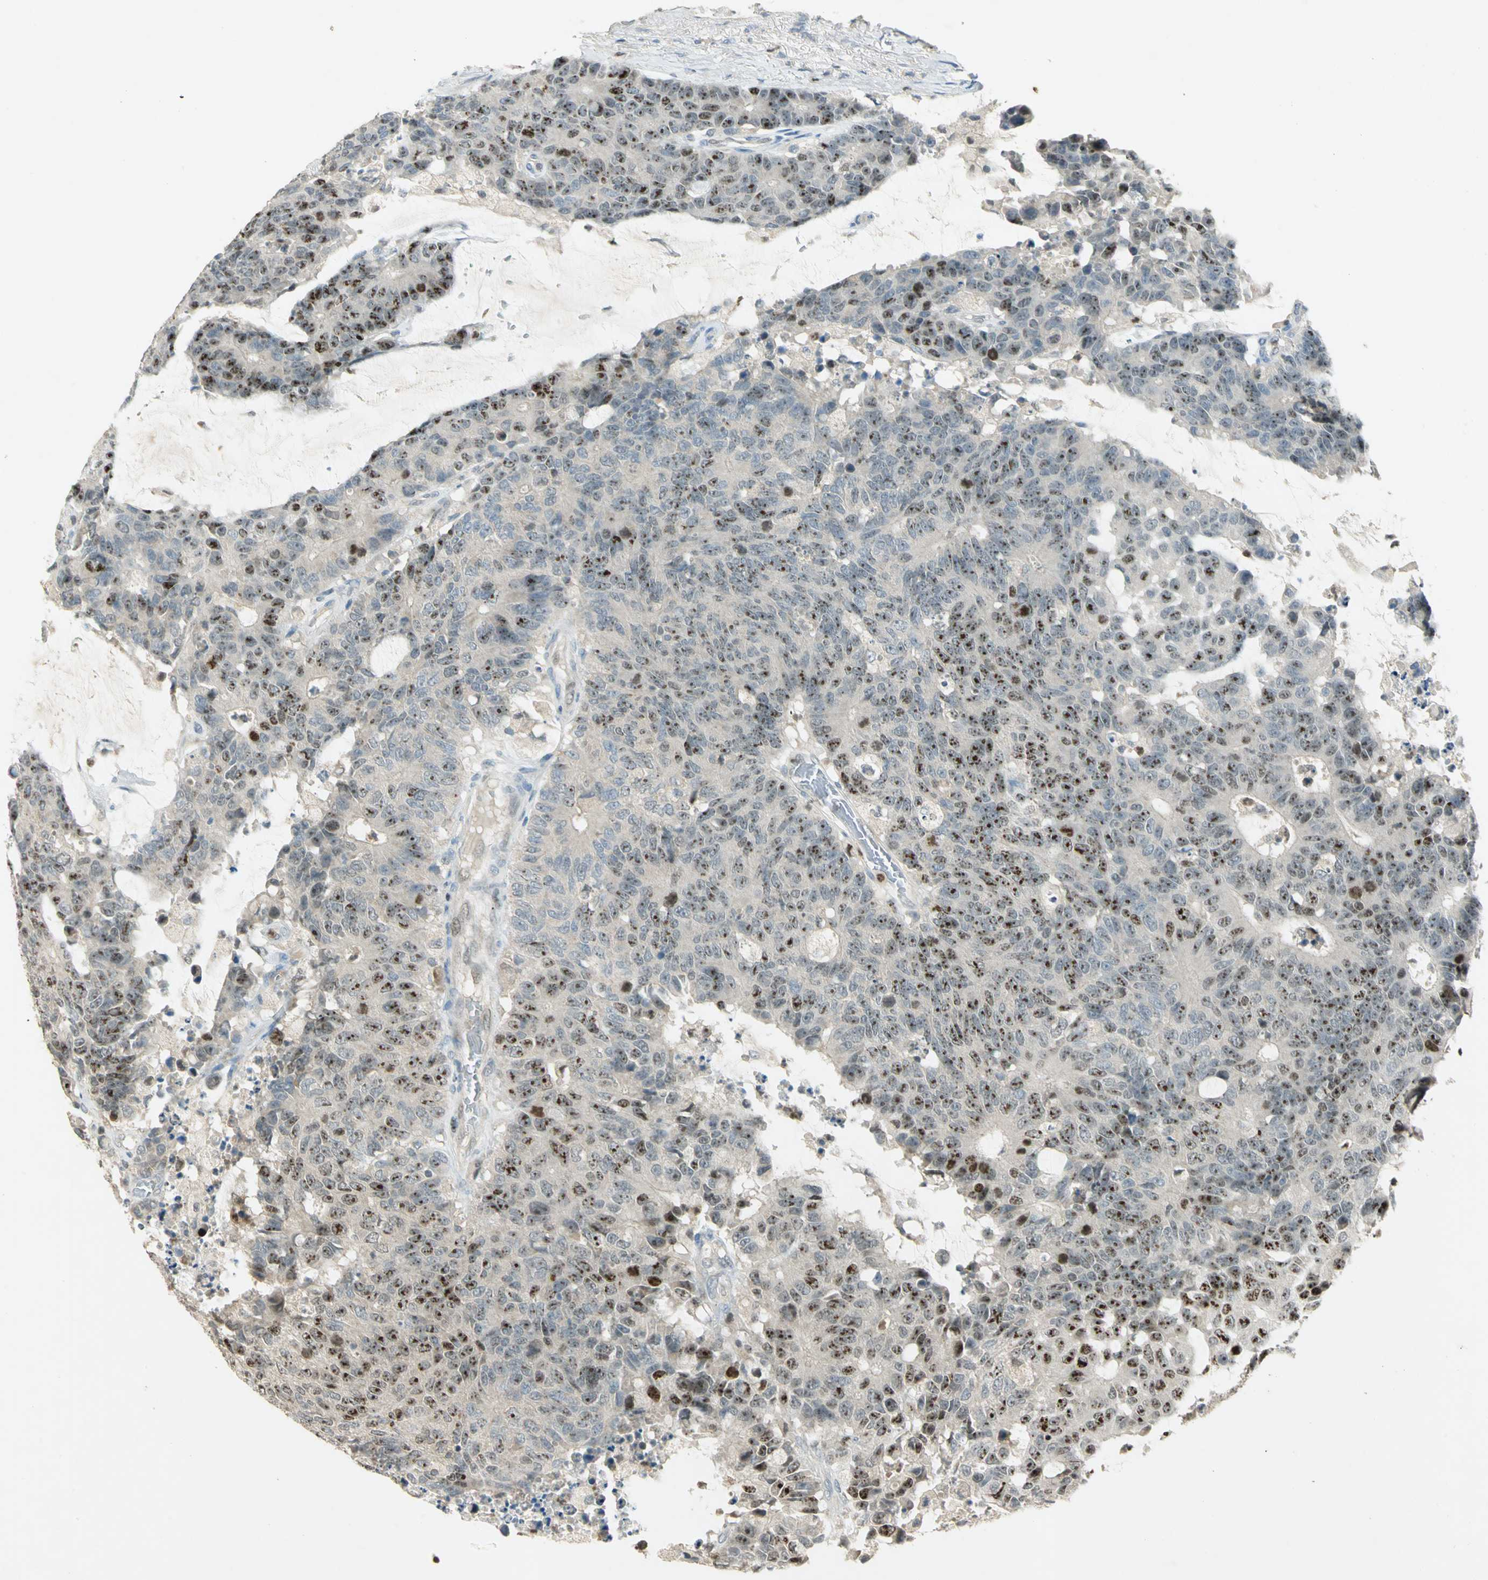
{"staining": {"intensity": "strong", "quantity": "25%-75%", "location": "nuclear"}, "tissue": "colorectal cancer", "cell_type": "Tumor cells", "image_type": "cancer", "snomed": [{"axis": "morphology", "description": "Adenocarcinoma, NOS"}, {"axis": "topography", "description": "Colon"}], "caption": "Human colorectal cancer (adenocarcinoma) stained with a brown dye displays strong nuclear positive positivity in about 25%-75% of tumor cells.", "gene": "BIRC2", "patient": {"sex": "female", "age": 86}}